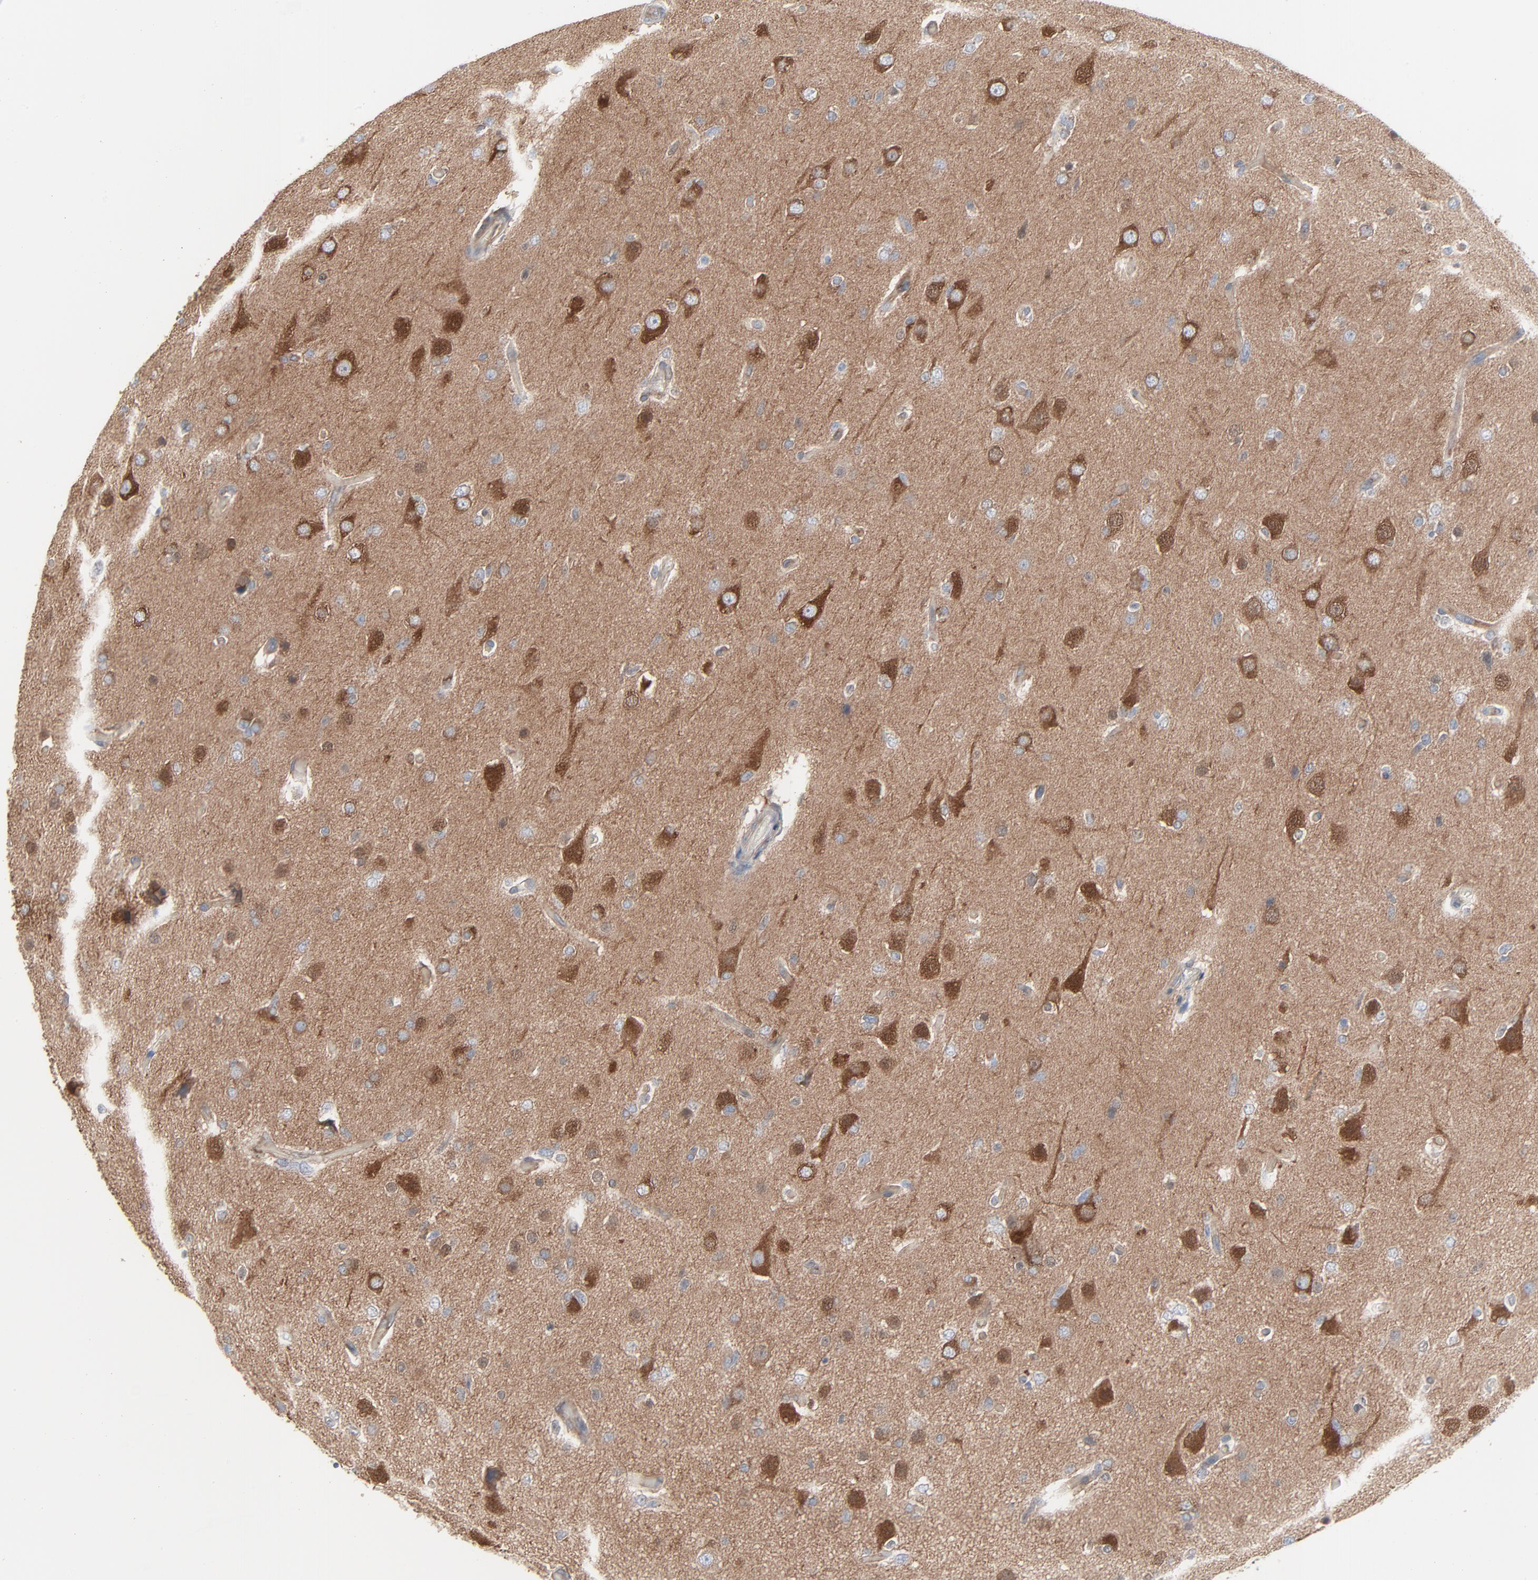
{"staining": {"intensity": "strong", "quantity": "25%-75%", "location": "cytoplasmic/membranous"}, "tissue": "glioma", "cell_type": "Tumor cells", "image_type": "cancer", "snomed": [{"axis": "morphology", "description": "Glioma, malignant, High grade"}, {"axis": "topography", "description": "Brain"}], "caption": "Tumor cells show high levels of strong cytoplasmic/membranous positivity in about 25%-75% of cells in human malignant glioma (high-grade).", "gene": "OPTN", "patient": {"sex": "male", "age": 33}}